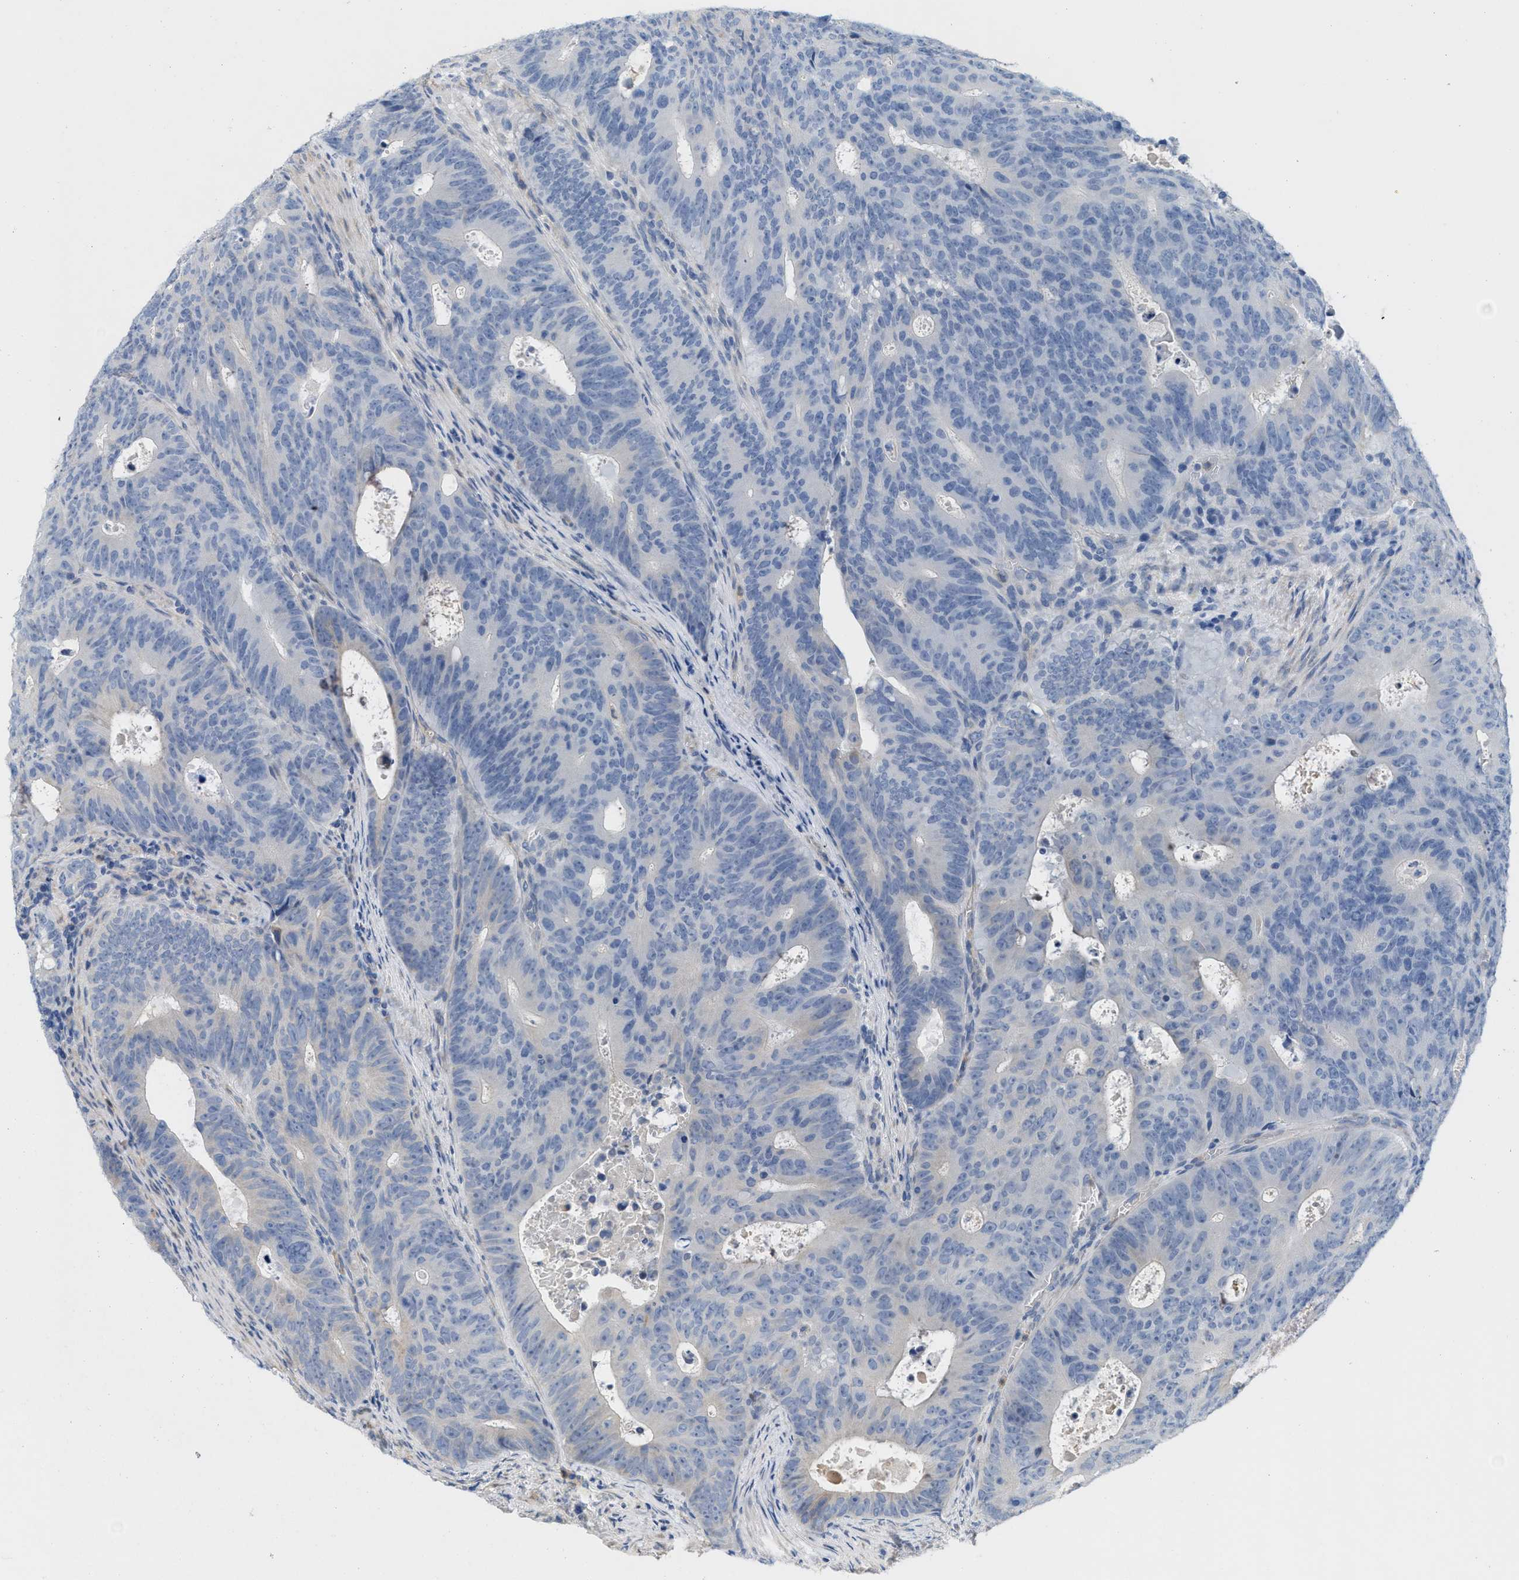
{"staining": {"intensity": "negative", "quantity": "none", "location": "none"}, "tissue": "colorectal cancer", "cell_type": "Tumor cells", "image_type": "cancer", "snomed": [{"axis": "morphology", "description": "Adenocarcinoma, NOS"}, {"axis": "topography", "description": "Colon"}], "caption": "The immunohistochemistry (IHC) histopathology image has no significant expression in tumor cells of colorectal cancer tissue.", "gene": "CPA2", "patient": {"sex": "male", "age": 87}}